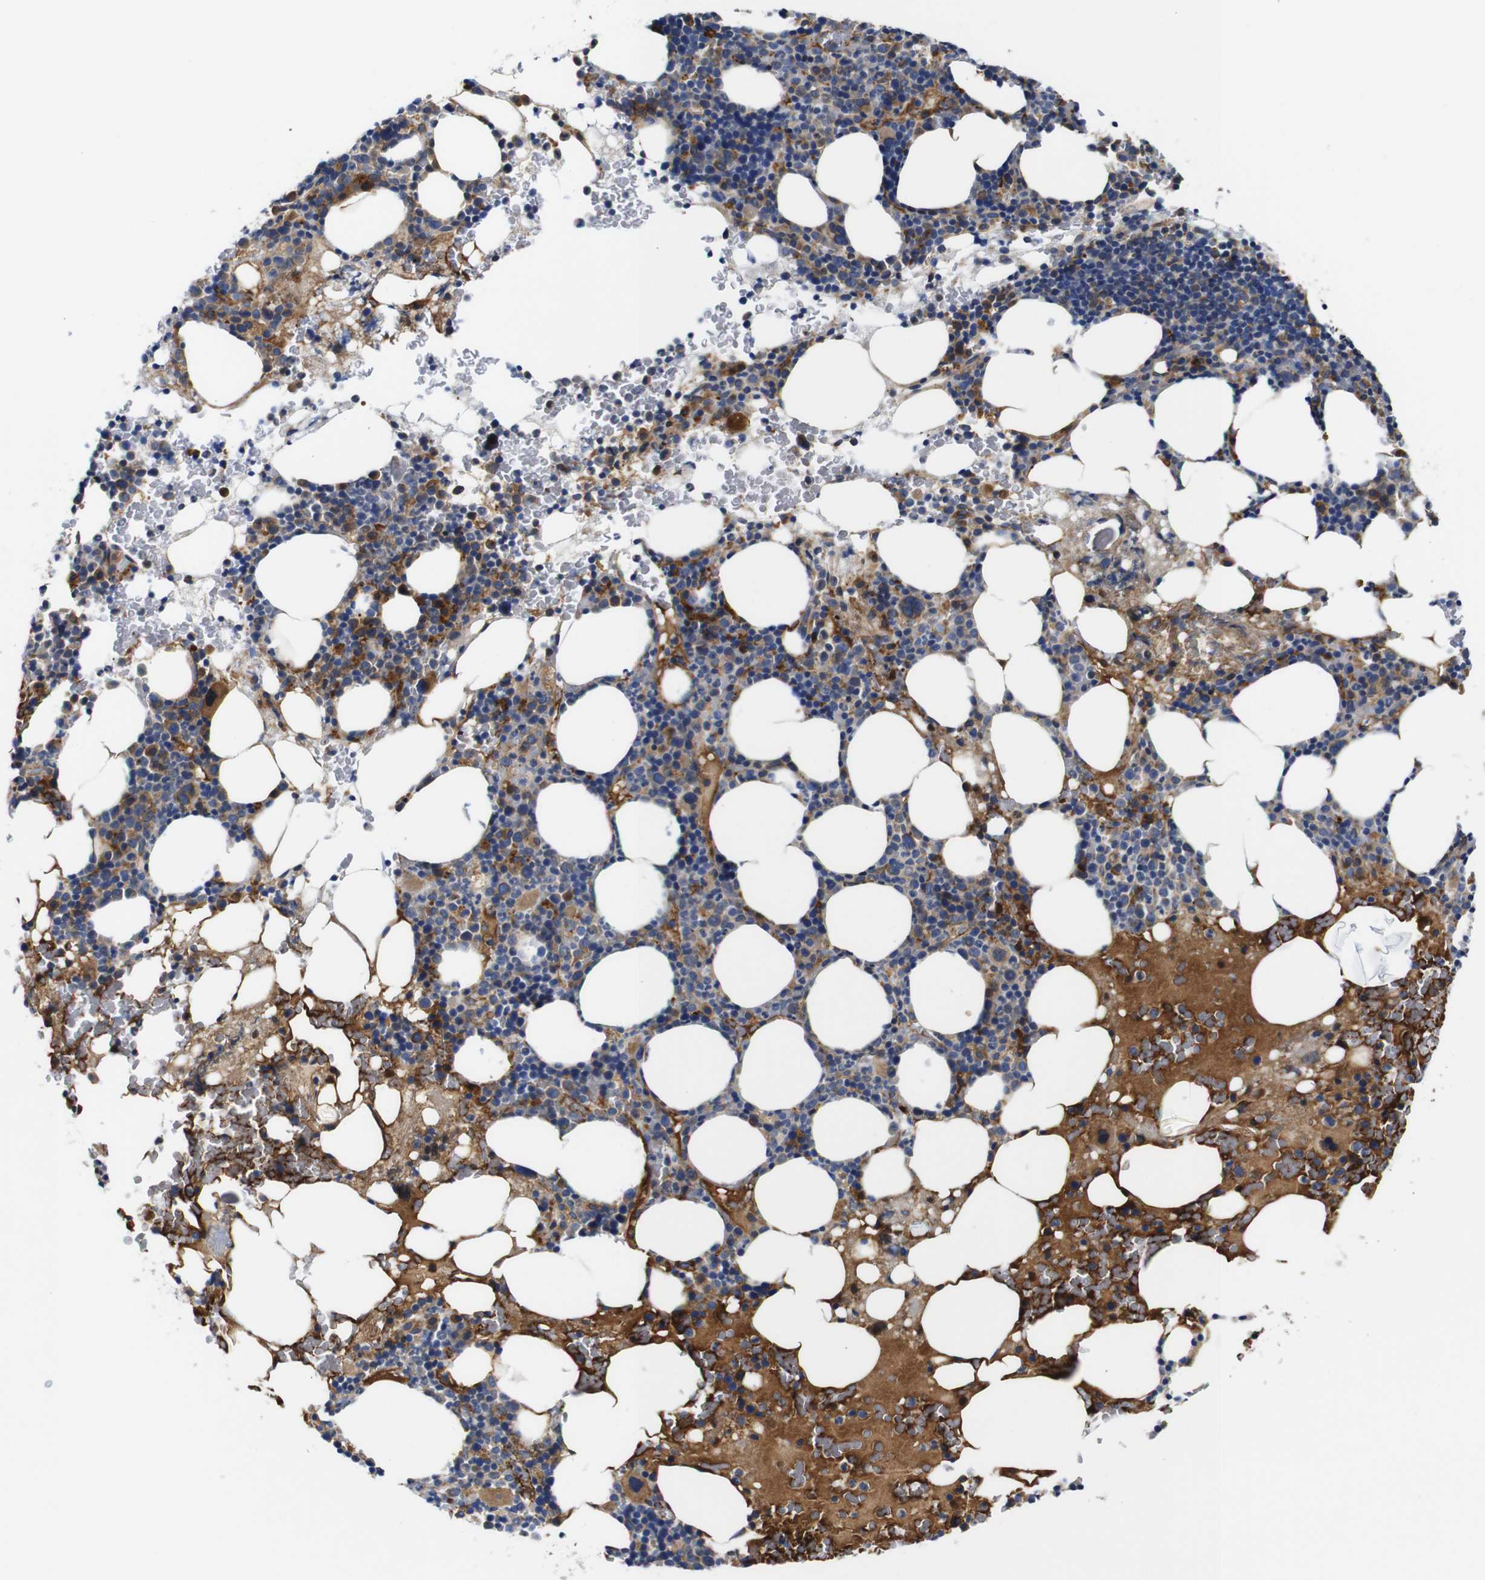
{"staining": {"intensity": "moderate", "quantity": "25%-75%", "location": "cytoplasmic/membranous"}, "tissue": "bone marrow", "cell_type": "Hematopoietic cells", "image_type": "normal", "snomed": [{"axis": "morphology", "description": "Normal tissue, NOS"}, {"axis": "morphology", "description": "Inflammation, NOS"}, {"axis": "topography", "description": "Bone marrow"}], "caption": "Protein staining of benign bone marrow demonstrates moderate cytoplasmic/membranous expression in about 25%-75% of hematopoietic cells. (DAB (3,3'-diaminobenzidine) IHC with brightfield microscopy, high magnification).", "gene": "CLCC1", "patient": {"sex": "female", "age": 84}}